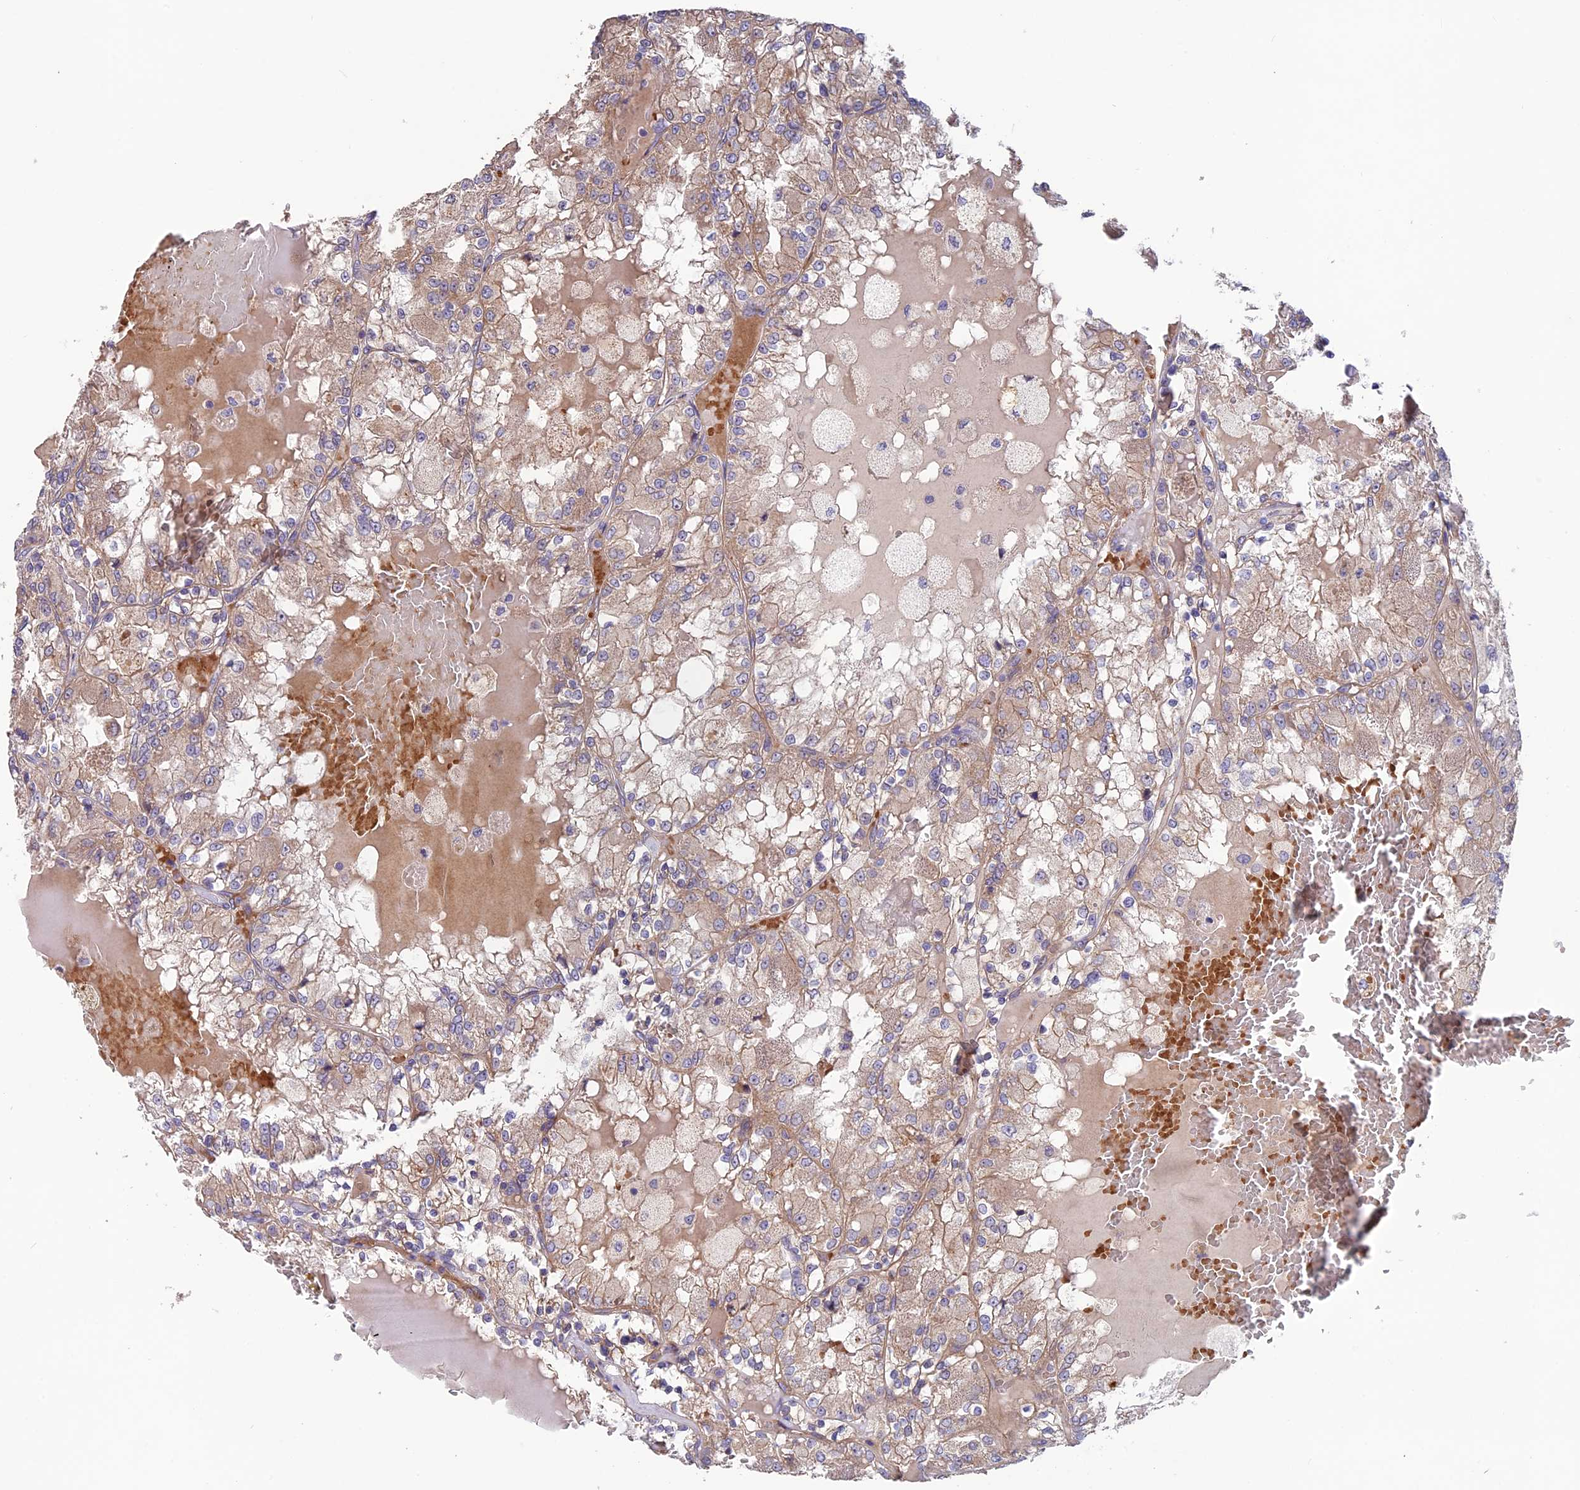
{"staining": {"intensity": "weak", "quantity": ">75%", "location": "cytoplasmic/membranous"}, "tissue": "renal cancer", "cell_type": "Tumor cells", "image_type": "cancer", "snomed": [{"axis": "morphology", "description": "Adenocarcinoma, NOS"}, {"axis": "topography", "description": "Kidney"}], "caption": "IHC of renal adenocarcinoma reveals low levels of weak cytoplasmic/membranous positivity in approximately >75% of tumor cells.", "gene": "DUS3L", "patient": {"sex": "female", "age": 56}}